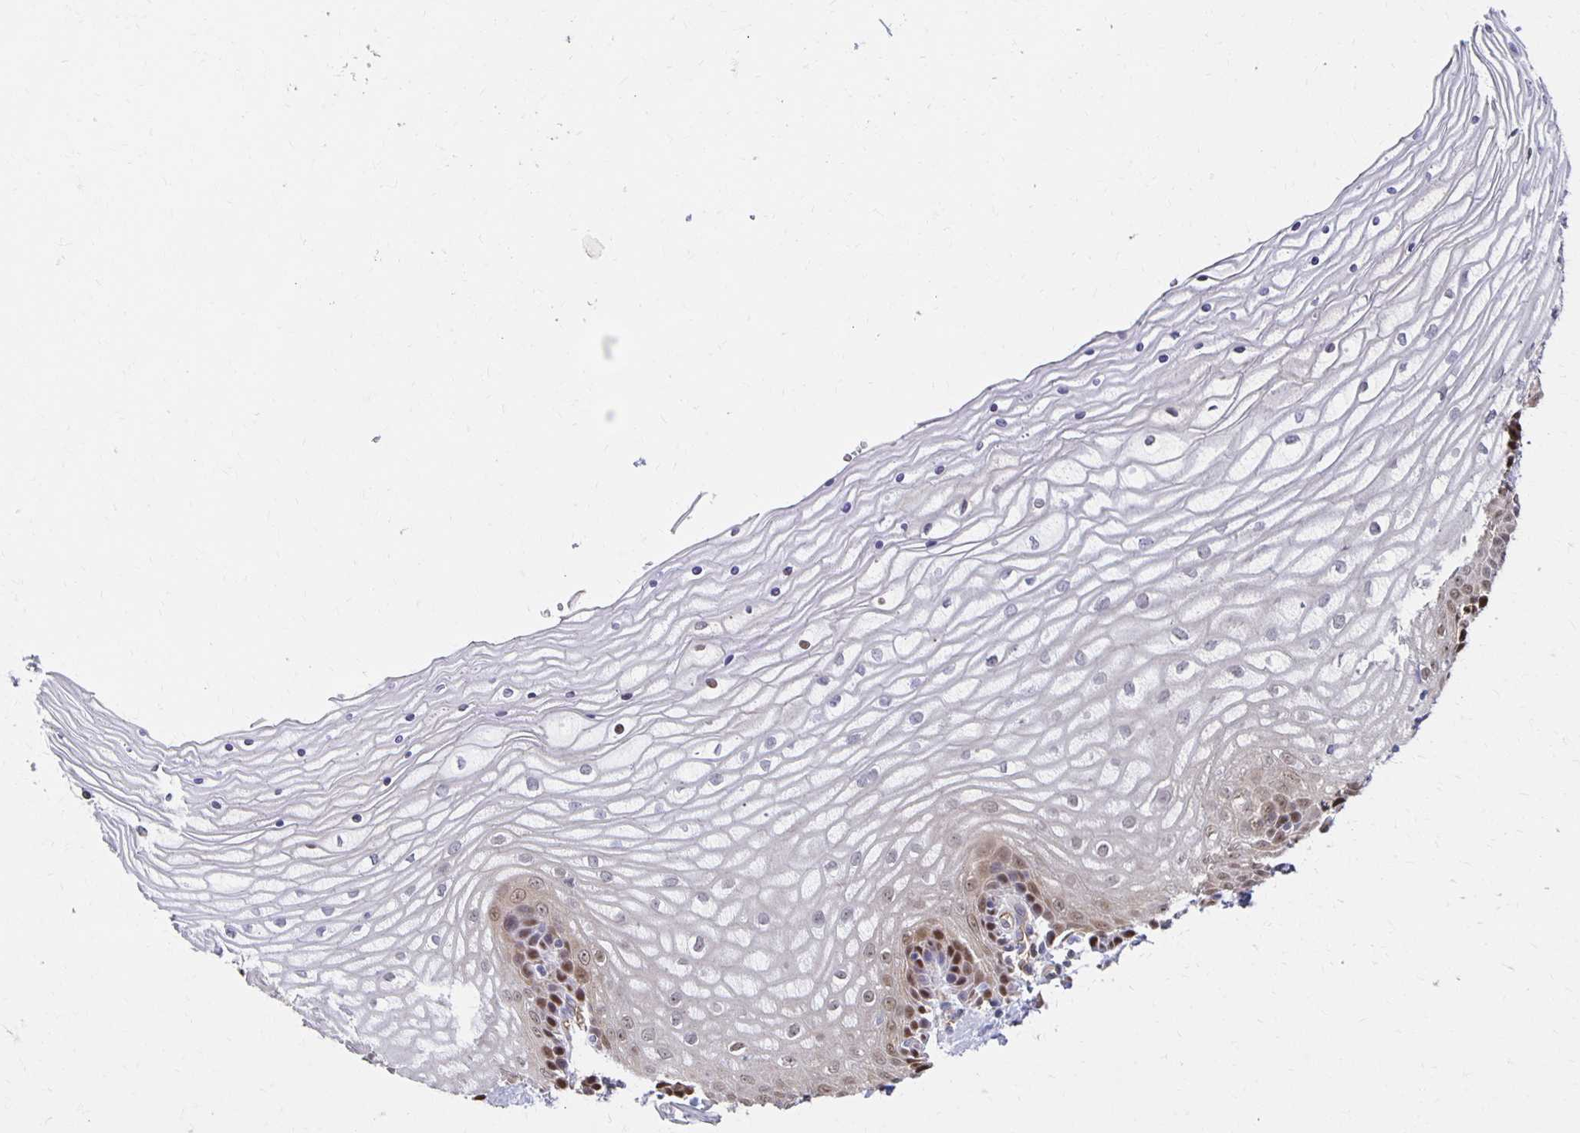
{"staining": {"intensity": "moderate", "quantity": "<25%", "location": "cytoplasmic/membranous,nuclear"}, "tissue": "vagina", "cell_type": "Squamous epithelial cells", "image_type": "normal", "snomed": [{"axis": "morphology", "description": "Normal tissue, NOS"}, {"axis": "topography", "description": "Vagina"}], "caption": "Immunohistochemical staining of normal vagina demonstrates low levels of moderate cytoplasmic/membranous,nuclear staining in approximately <25% of squamous epithelial cells.", "gene": "SORL1", "patient": {"sex": "female", "age": 45}}